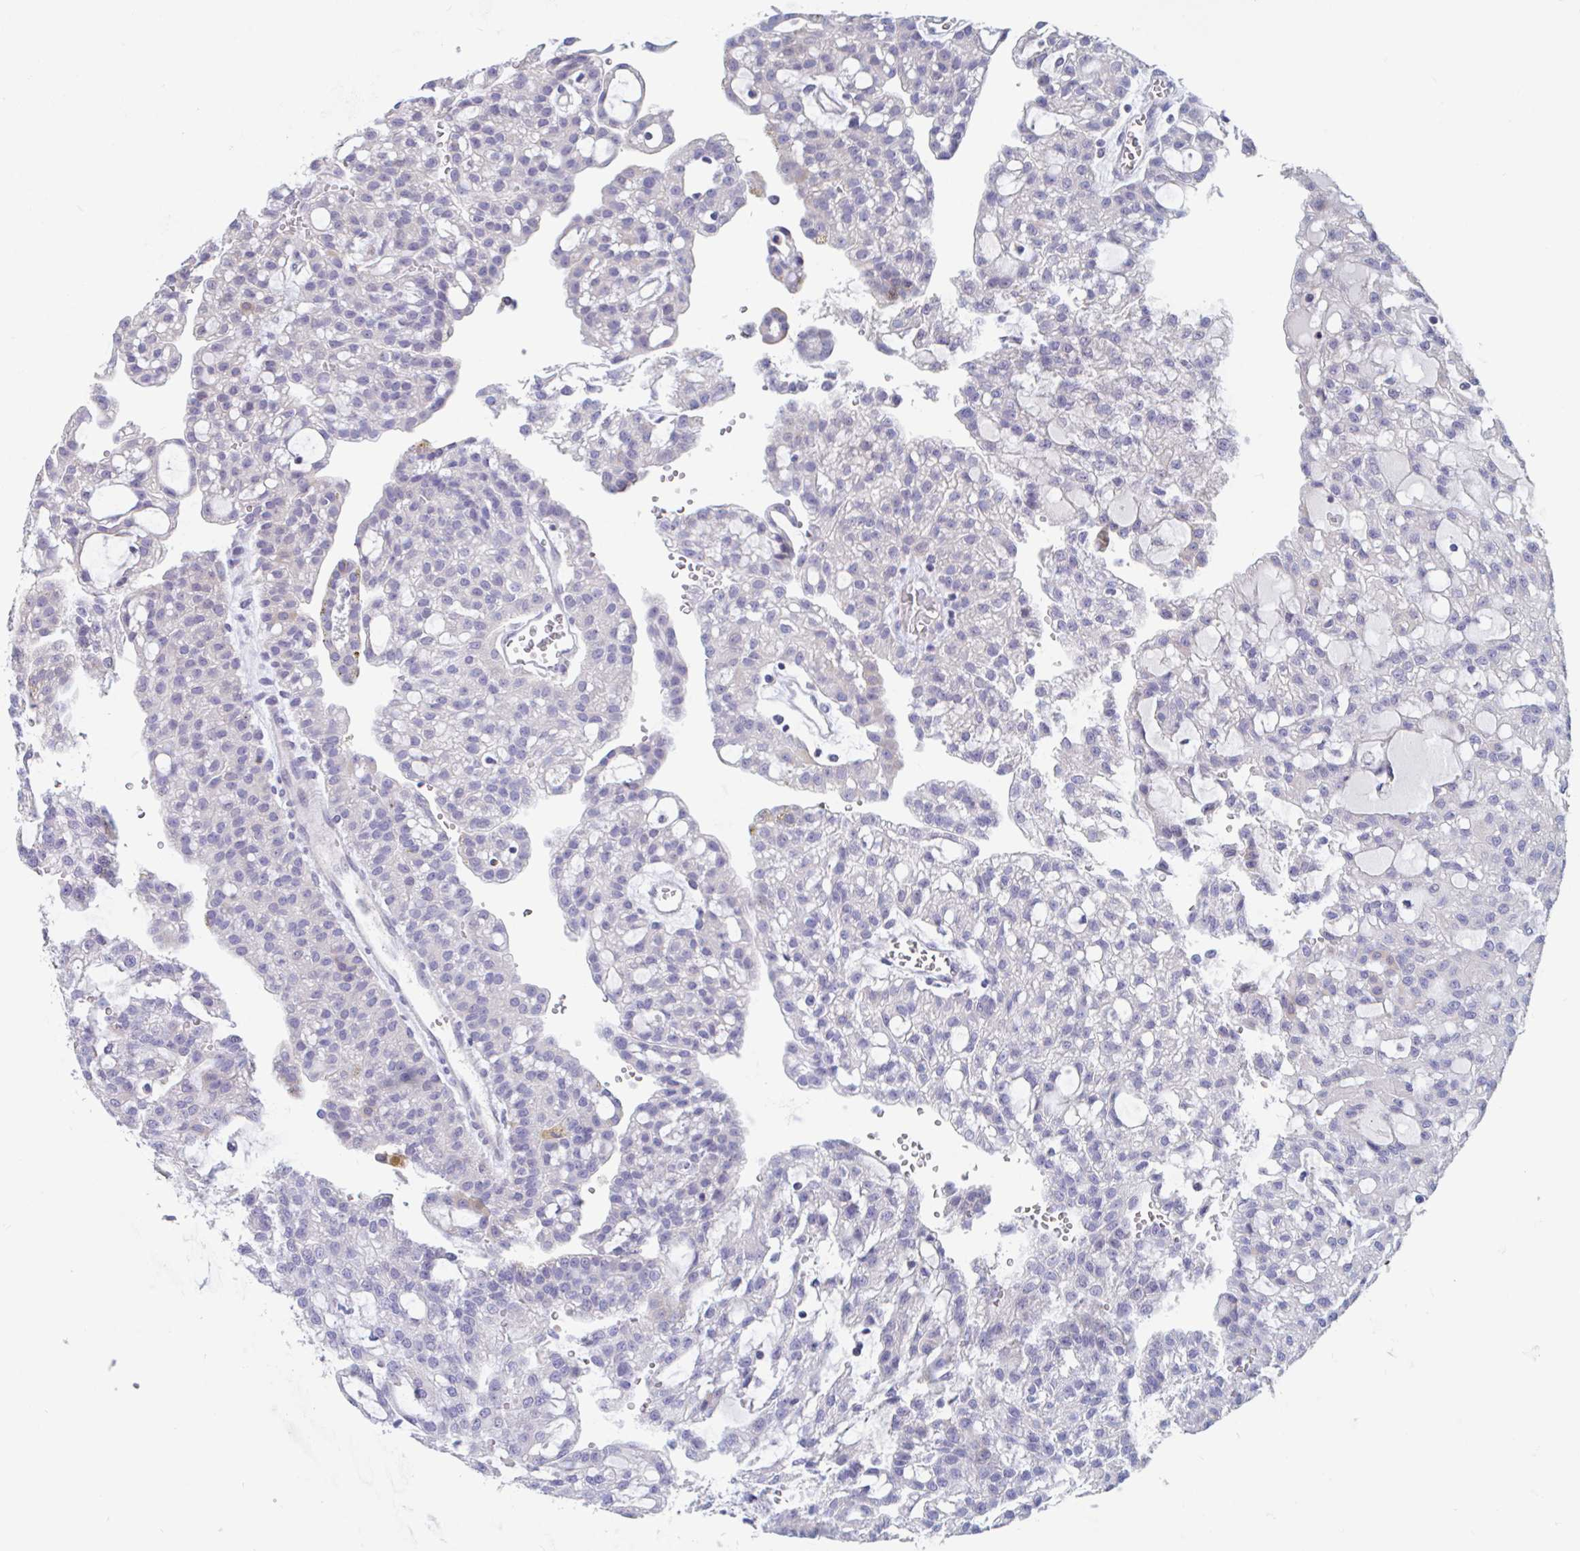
{"staining": {"intensity": "negative", "quantity": "none", "location": "none"}, "tissue": "renal cancer", "cell_type": "Tumor cells", "image_type": "cancer", "snomed": [{"axis": "morphology", "description": "Adenocarcinoma, NOS"}, {"axis": "topography", "description": "Kidney"}], "caption": "Tumor cells show no significant positivity in adenocarcinoma (renal). (DAB (3,3'-diaminobenzidine) IHC with hematoxylin counter stain).", "gene": "UNKL", "patient": {"sex": "male", "age": 63}}